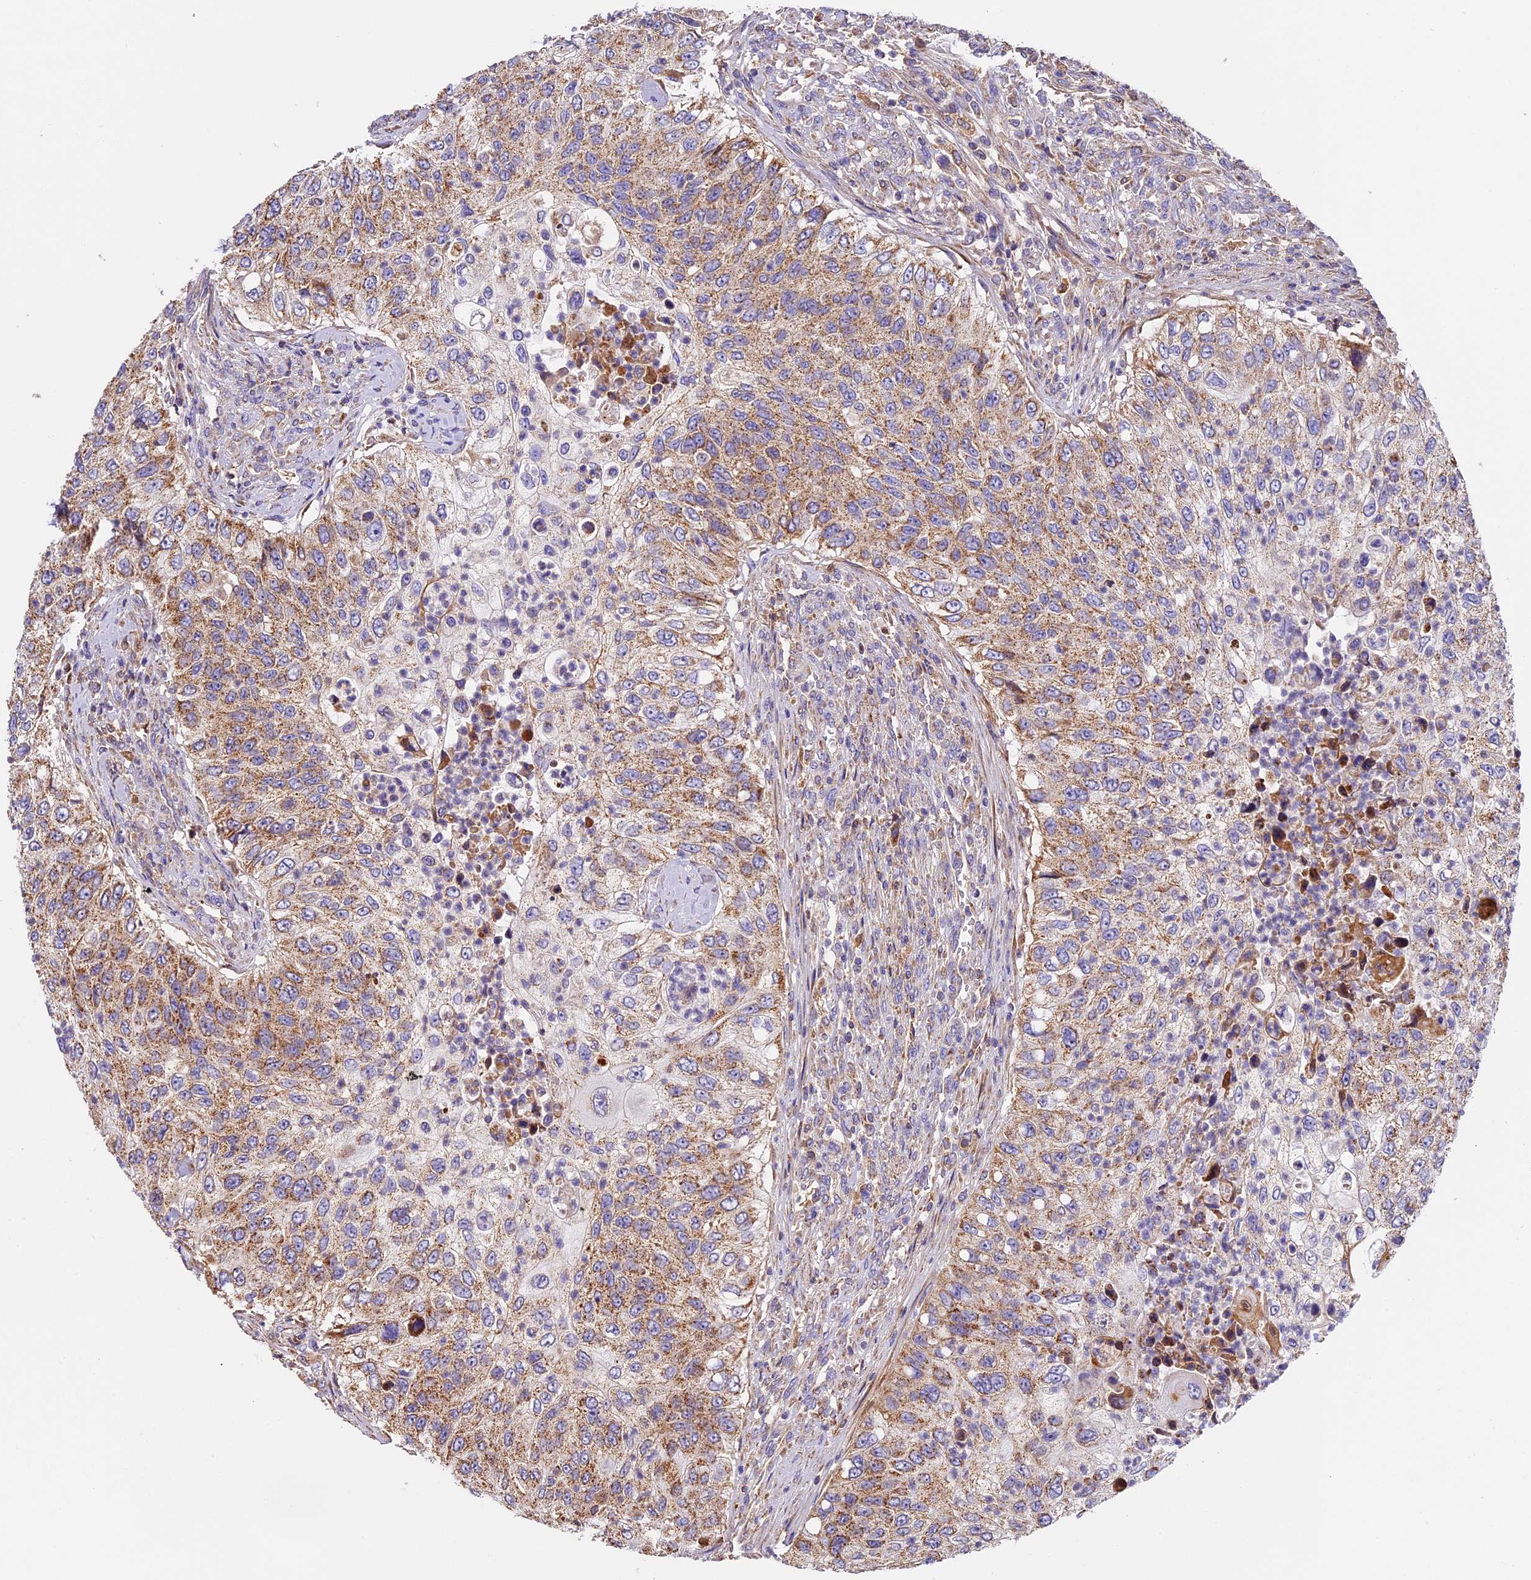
{"staining": {"intensity": "moderate", "quantity": ">75%", "location": "cytoplasmic/membranous"}, "tissue": "urothelial cancer", "cell_type": "Tumor cells", "image_type": "cancer", "snomed": [{"axis": "morphology", "description": "Urothelial carcinoma, High grade"}, {"axis": "topography", "description": "Urinary bladder"}], "caption": "Protein expression analysis of human urothelial carcinoma (high-grade) reveals moderate cytoplasmic/membranous staining in about >75% of tumor cells.", "gene": "OCEL1", "patient": {"sex": "female", "age": 60}}